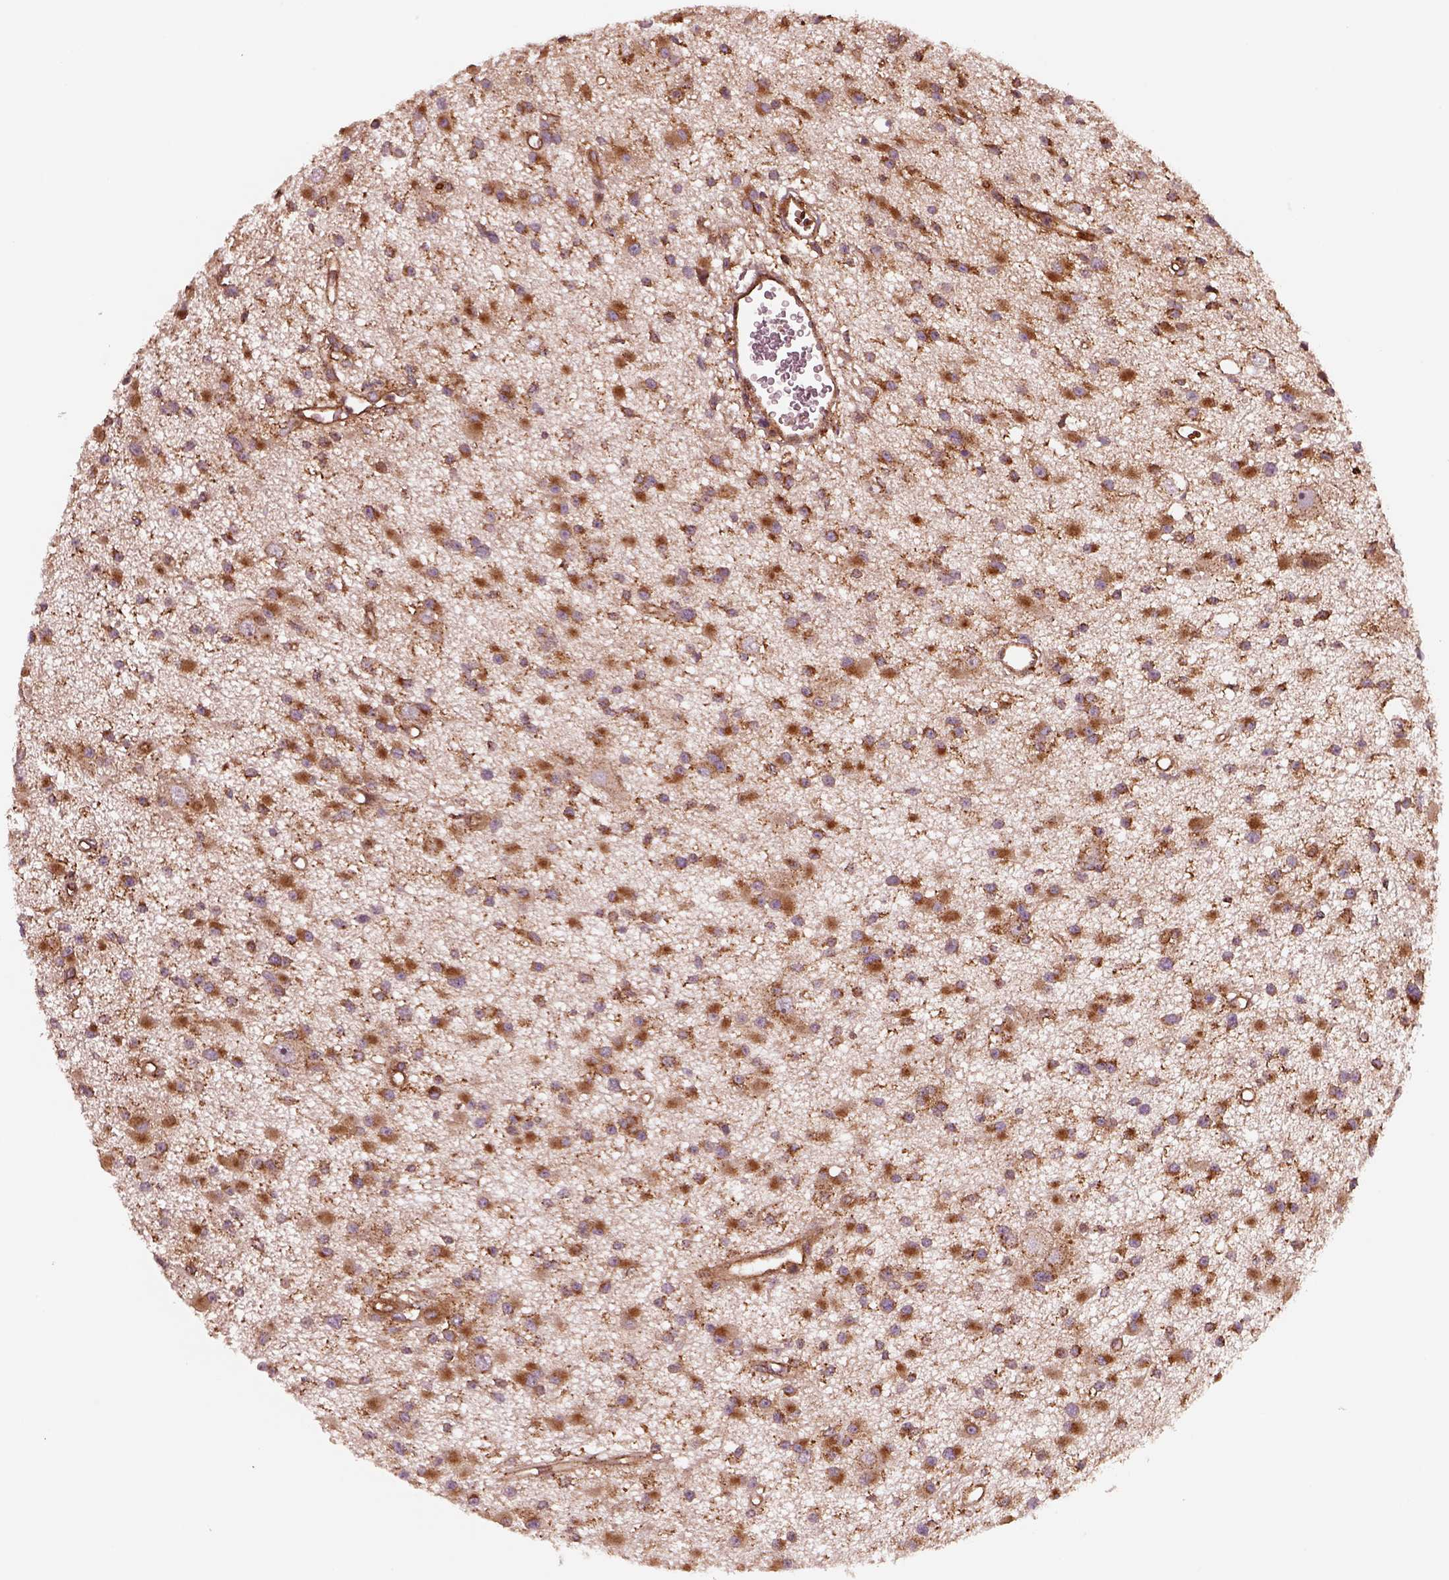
{"staining": {"intensity": "strong", "quantity": ">75%", "location": "cytoplasmic/membranous"}, "tissue": "glioma", "cell_type": "Tumor cells", "image_type": "cancer", "snomed": [{"axis": "morphology", "description": "Glioma, malignant, High grade"}, {"axis": "topography", "description": "Brain"}], "caption": "Immunohistochemical staining of malignant glioma (high-grade) shows high levels of strong cytoplasmic/membranous protein positivity in approximately >75% of tumor cells.", "gene": "WASHC2A", "patient": {"sex": "male", "age": 54}}